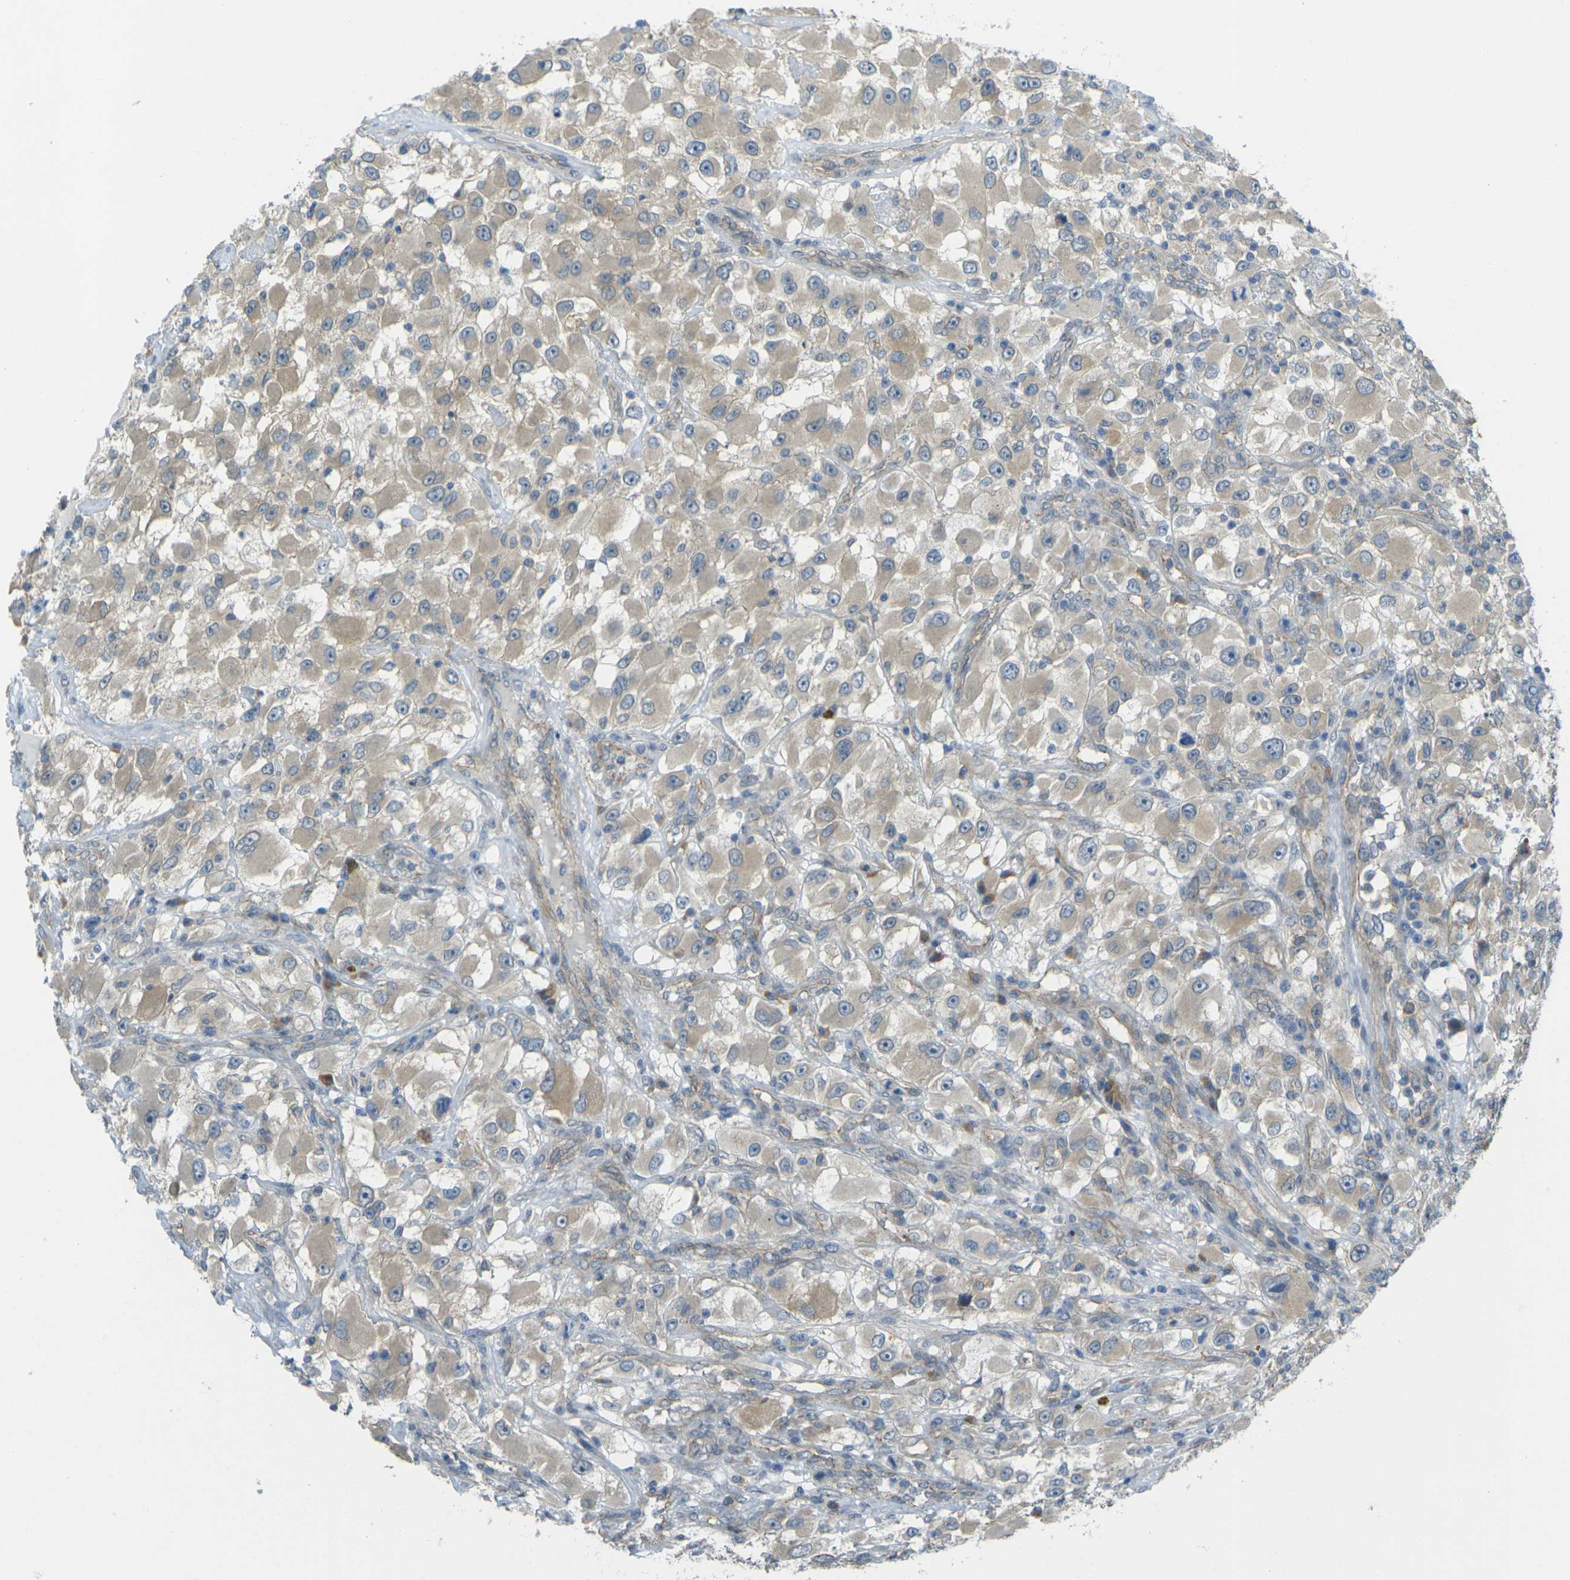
{"staining": {"intensity": "weak", "quantity": "25%-75%", "location": "cytoplasmic/membranous"}, "tissue": "renal cancer", "cell_type": "Tumor cells", "image_type": "cancer", "snomed": [{"axis": "morphology", "description": "Adenocarcinoma, NOS"}, {"axis": "topography", "description": "Kidney"}], "caption": "About 25%-75% of tumor cells in human adenocarcinoma (renal) show weak cytoplasmic/membranous protein expression as visualized by brown immunohistochemical staining.", "gene": "RHBDD1", "patient": {"sex": "female", "age": 52}}